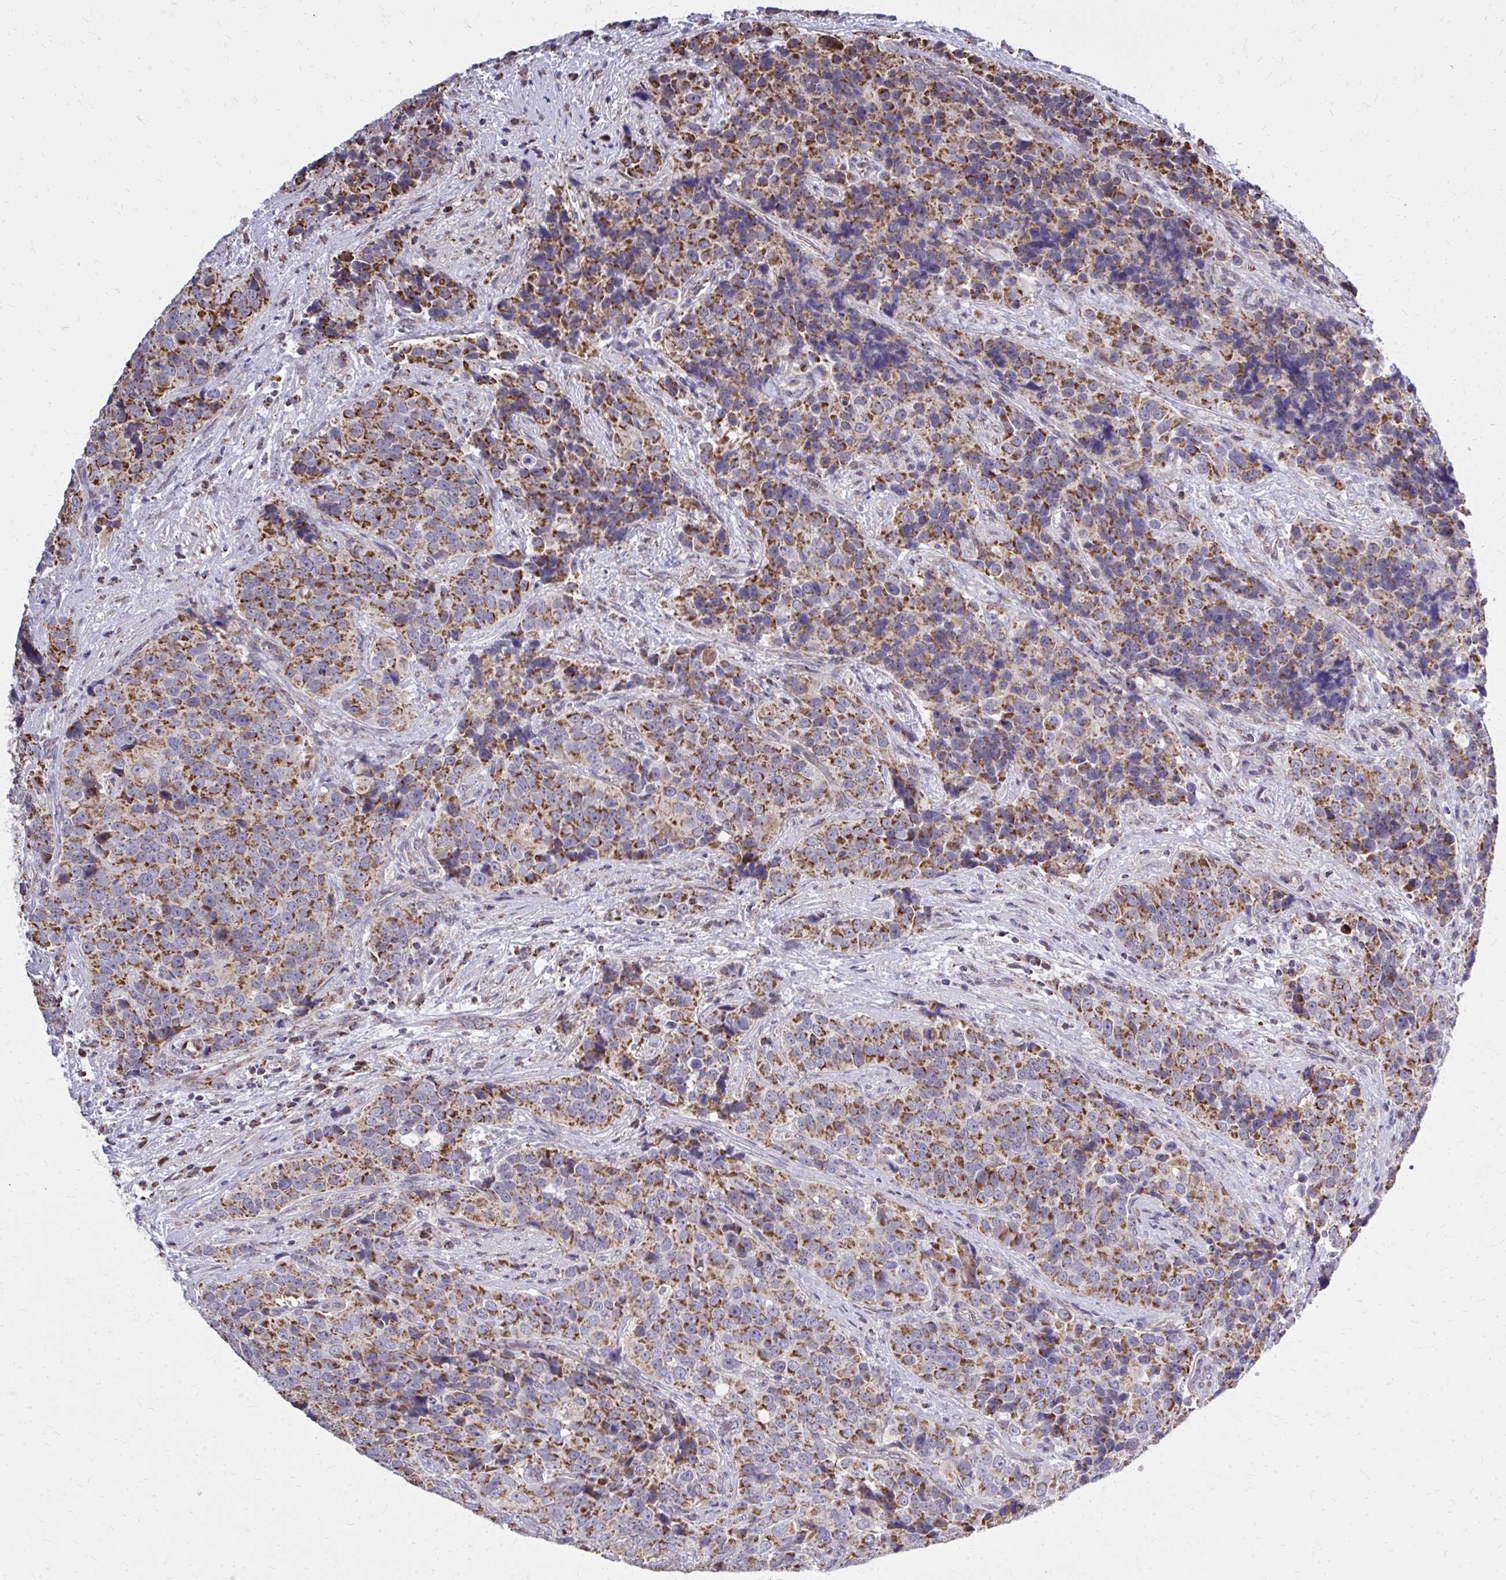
{"staining": {"intensity": "strong", "quantity": ">75%", "location": "cytoplasmic/membranous"}, "tissue": "urothelial cancer", "cell_type": "Tumor cells", "image_type": "cancer", "snomed": [{"axis": "morphology", "description": "Urothelial carcinoma, NOS"}, {"axis": "topography", "description": "Urinary bladder"}], "caption": "Brown immunohistochemical staining in human transitional cell carcinoma reveals strong cytoplasmic/membranous positivity in about >75% of tumor cells.", "gene": "ZNF362", "patient": {"sex": "male", "age": 52}}